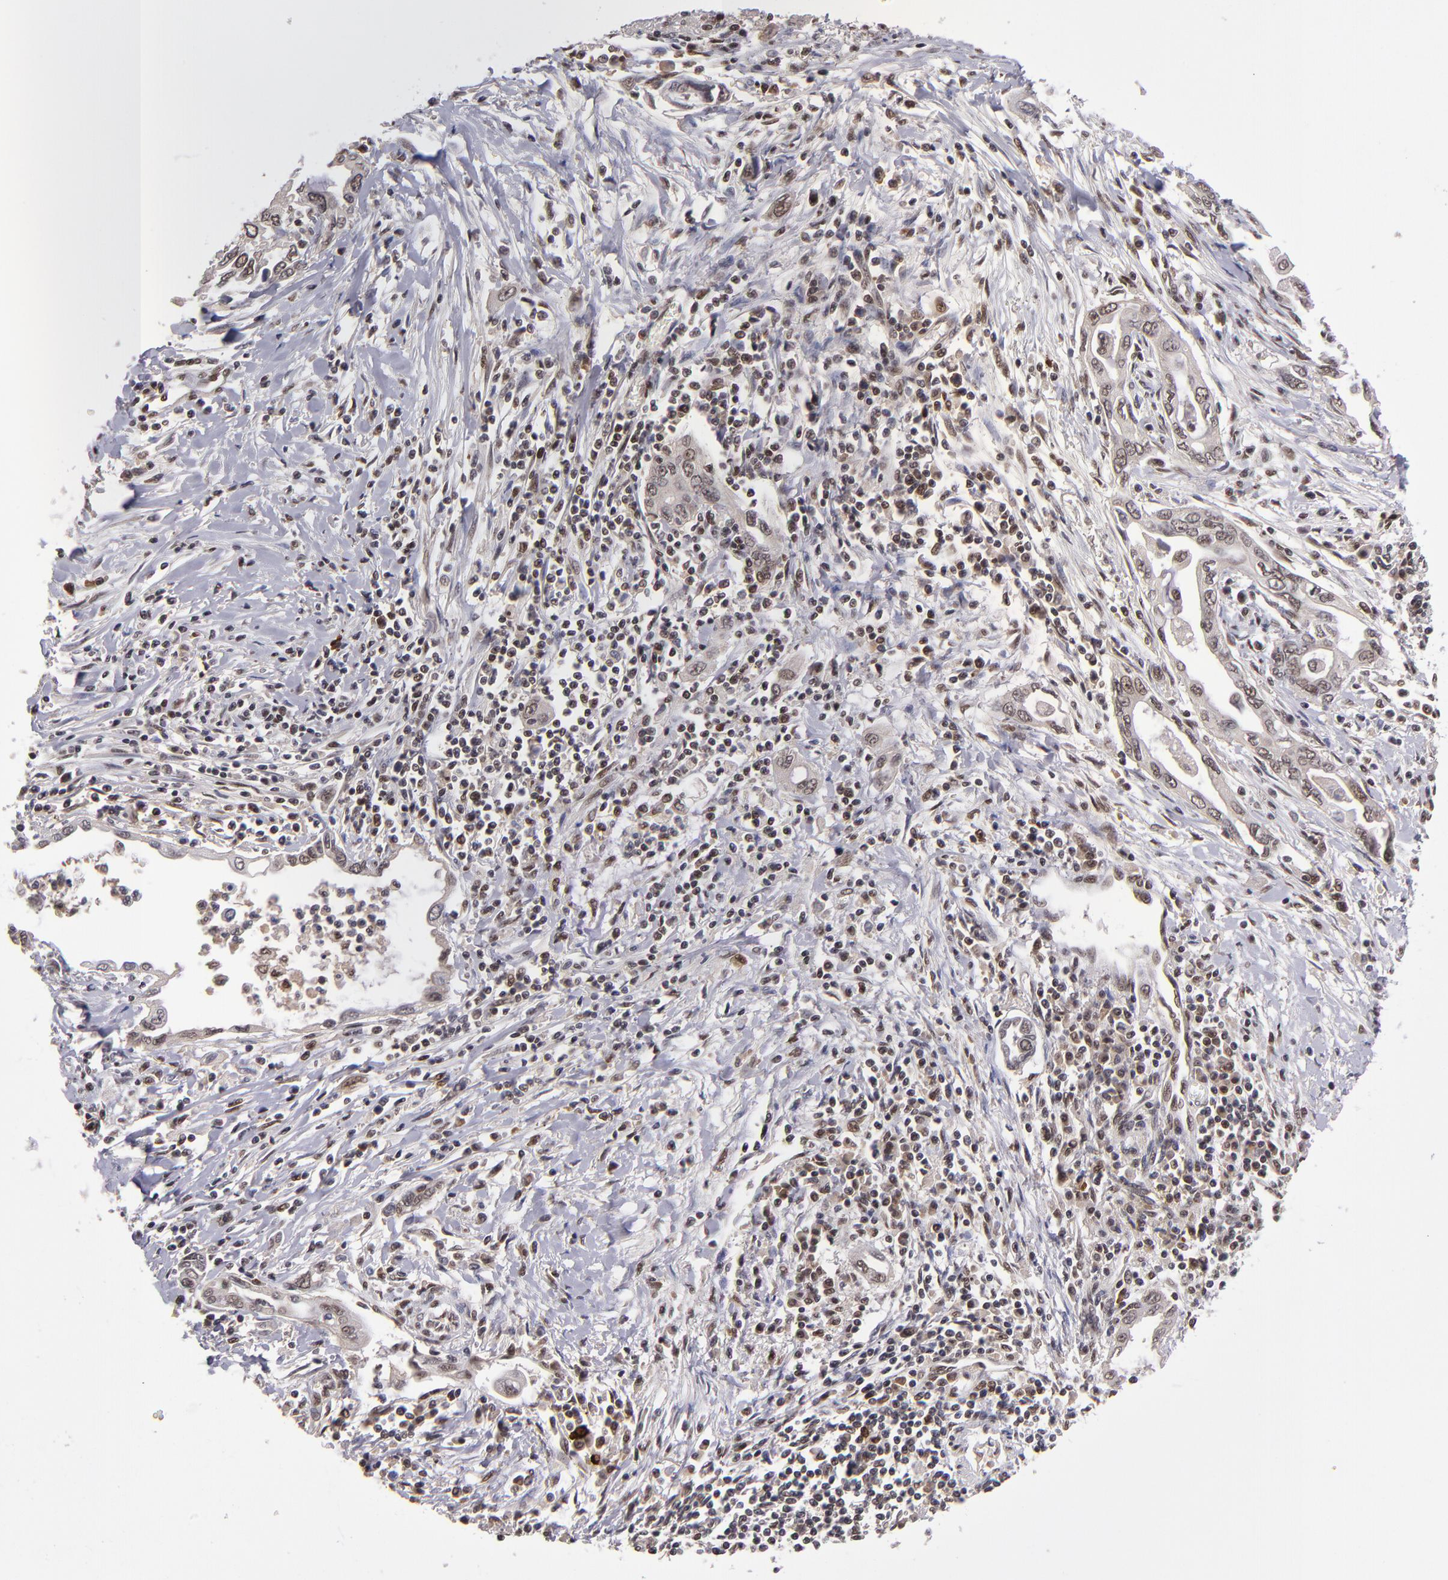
{"staining": {"intensity": "moderate", "quantity": ">75%", "location": "nuclear"}, "tissue": "pancreatic cancer", "cell_type": "Tumor cells", "image_type": "cancer", "snomed": [{"axis": "morphology", "description": "Adenocarcinoma, NOS"}, {"axis": "topography", "description": "Pancreas"}], "caption": "IHC staining of pancreatic cancer, which exhibits medium levels of moderate nuclear staining in approximately >75% of tumor cells indicating moderate nuclear protein expression. The staining was performed using DAB (3,3'-diaminobenzidine) (brown) for protein detection and nuclei were counterstained in hematoxylin (blue).", "gene": "EP300", "patient": {"sex": "female", "age": 57}}